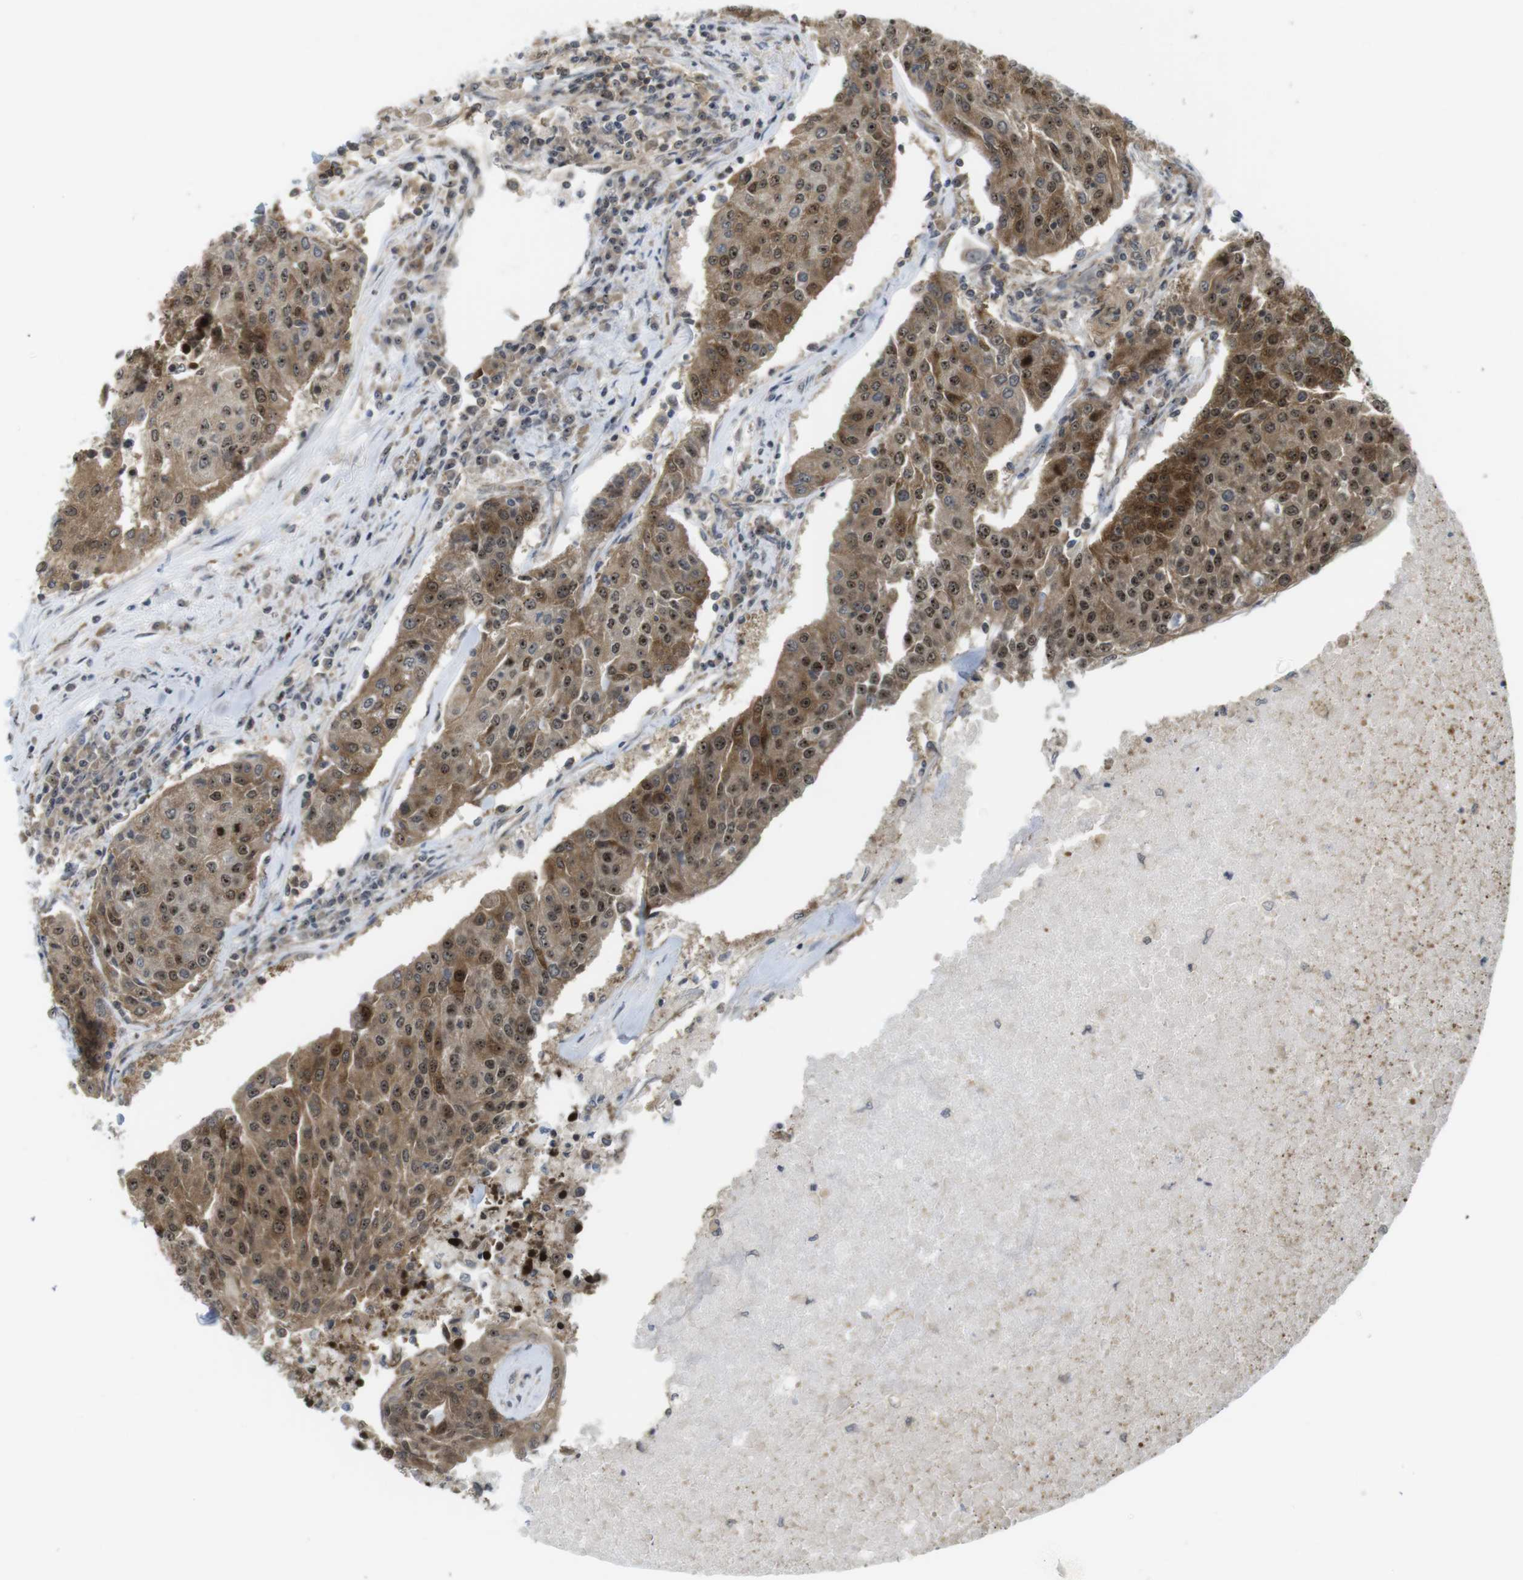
{"staining": {"intensity": "moderate", "quantity": ">75%", "location": "cytoplasmic/membranous,nuclear"}, "tissue": "urothelial cancer", "cell_type": "Tumor cells", "image_type": "cancer", "snomed": [{"axis": "morphology", "description": "Urothelial carcinoma, High grade"}, {"axis": "topography", "description": "Urinary bladder"}], "caption": "Immunohistochemistry of urothelial cancer reveals medium levels of moderate cytoplasmic/membranous and nuclear staining in about >75% of tumor cells.", "gene": "CC2D1A", "patient": {"sex": "female", "age": 85}}